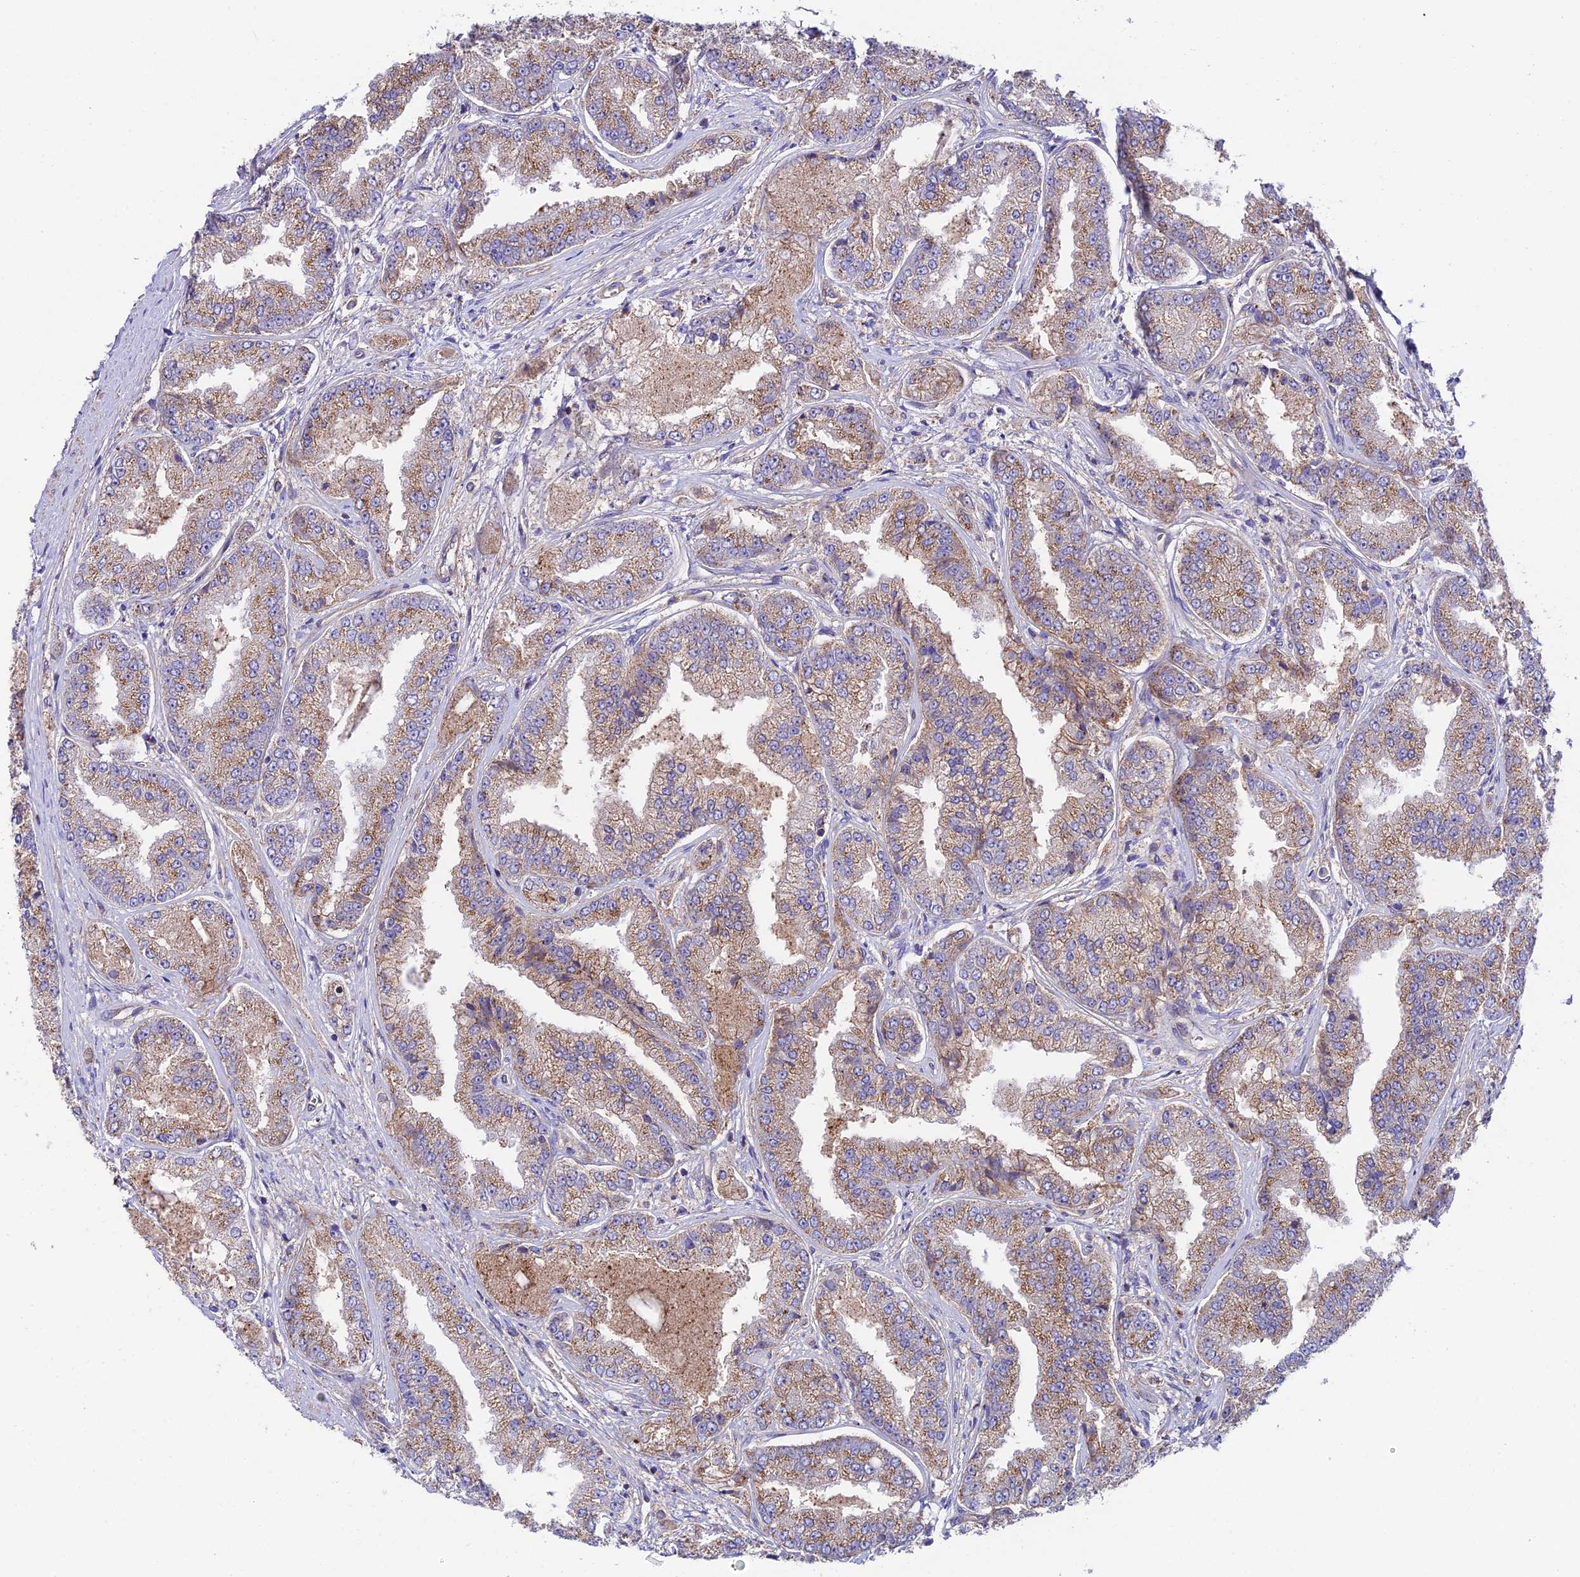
{"staining": {"intensity": "moderate", "quantity": "25%-75%", "location": "cytoplasmic/membranous"}, "tissue": "prostate cancer", "cell_type": "Tumor cells", "image_type": "cancer", "snomed": [{"axis": "morphology", "description": "Adenocarcinoma, High grade"}, {"axis": "topography", "description": "Prostate"}], "caption": "A brown stain highlights moderate cytoplasmic/membranous expression of a protein in human prostate cancer tumor cells.", "gene": "QRFP", "patient": {"sex": "male", "age": 71}}